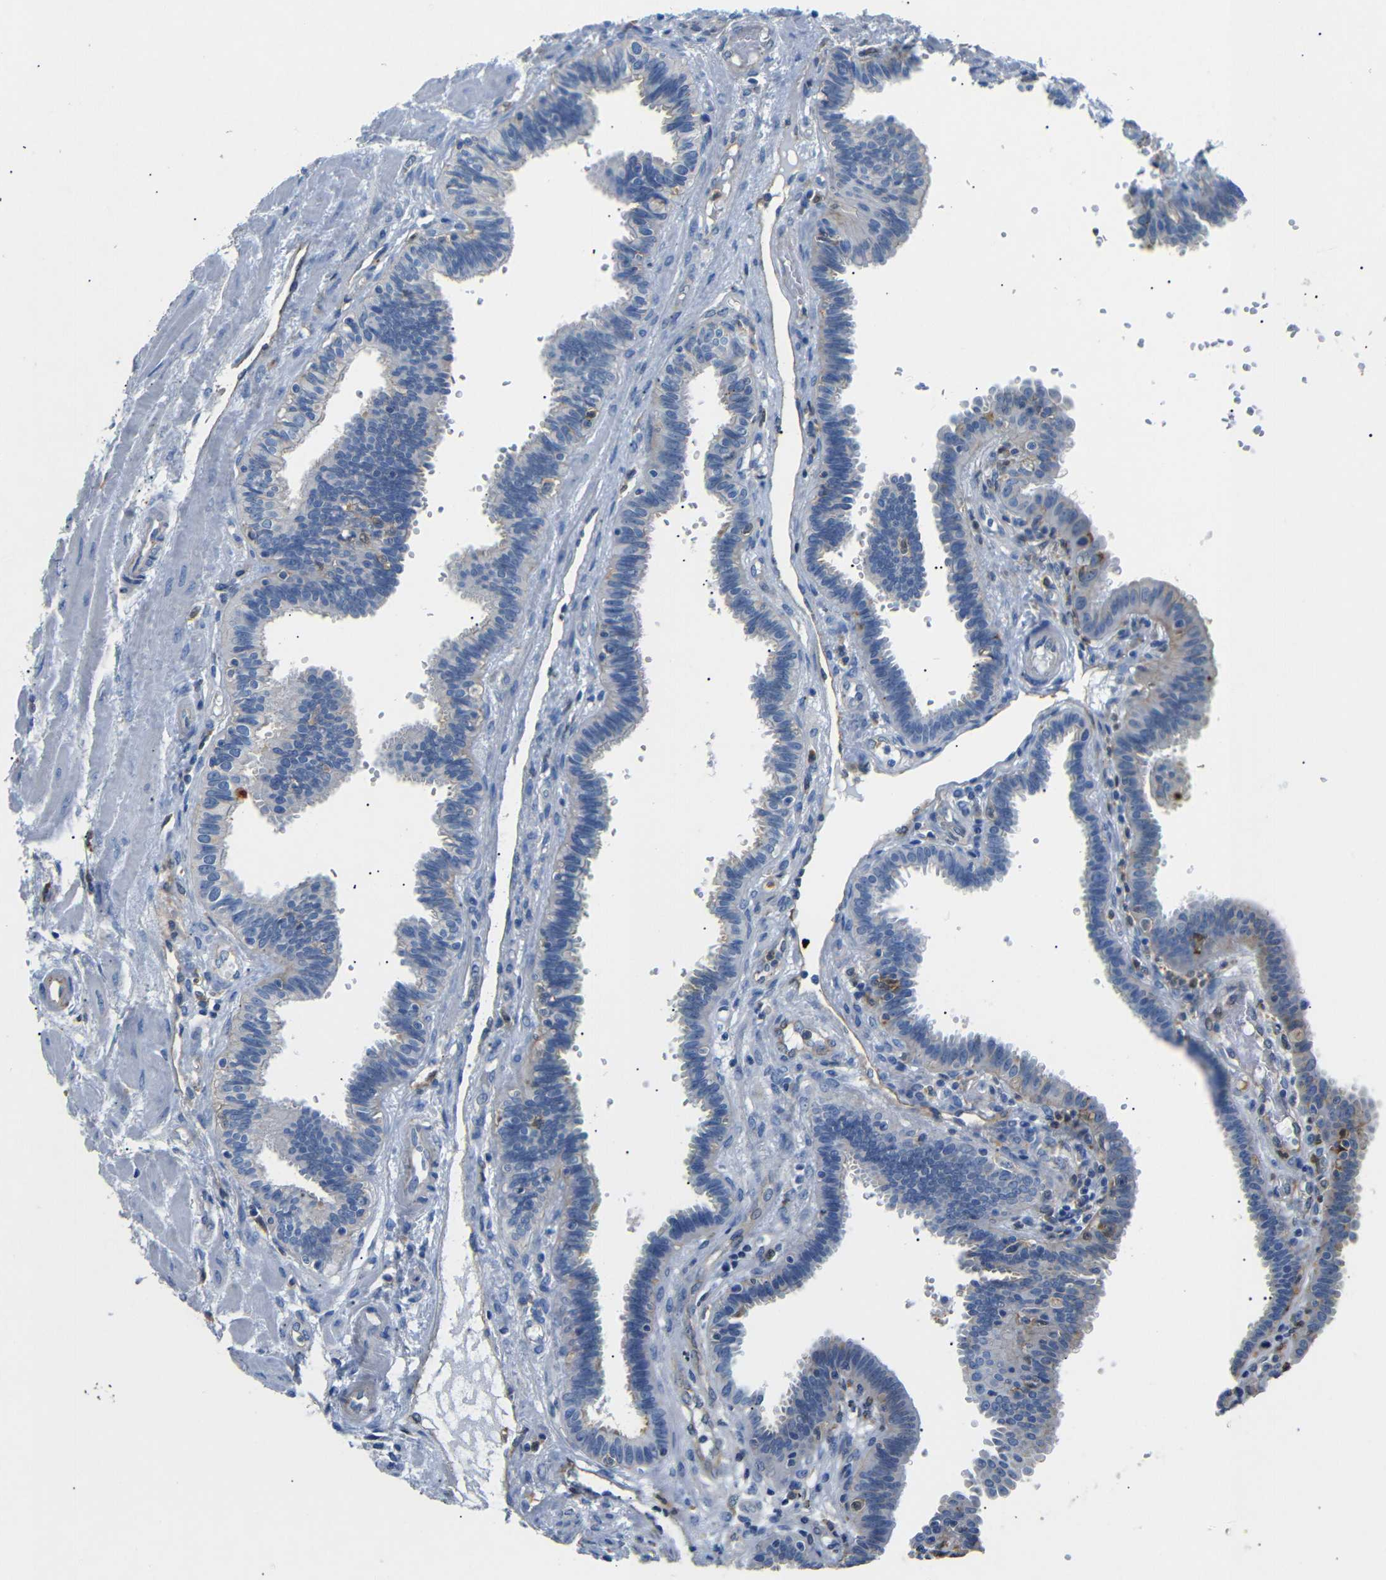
{"staining": {"intensity": "weak", "quantity": "<25%", "location": "cytoplasmic/membranous"}, "tissue": "fallopian tube", "cell_type": "Glandular cells", "image_type": "normal", "snomed": [{"axis": "morphology", "description": "Normal tissue, NOS"}, {"axis": "topography", "description": "Fallopian tube"}], "caption": "There is no significant positivity in glandular cells of fallopian tube. (DAB (3,3'-diaminobenzidine) IHC with hematoxylin counter stain).", "gene": "SDCBP", "patient": {"sex": "female", "age": 32}}